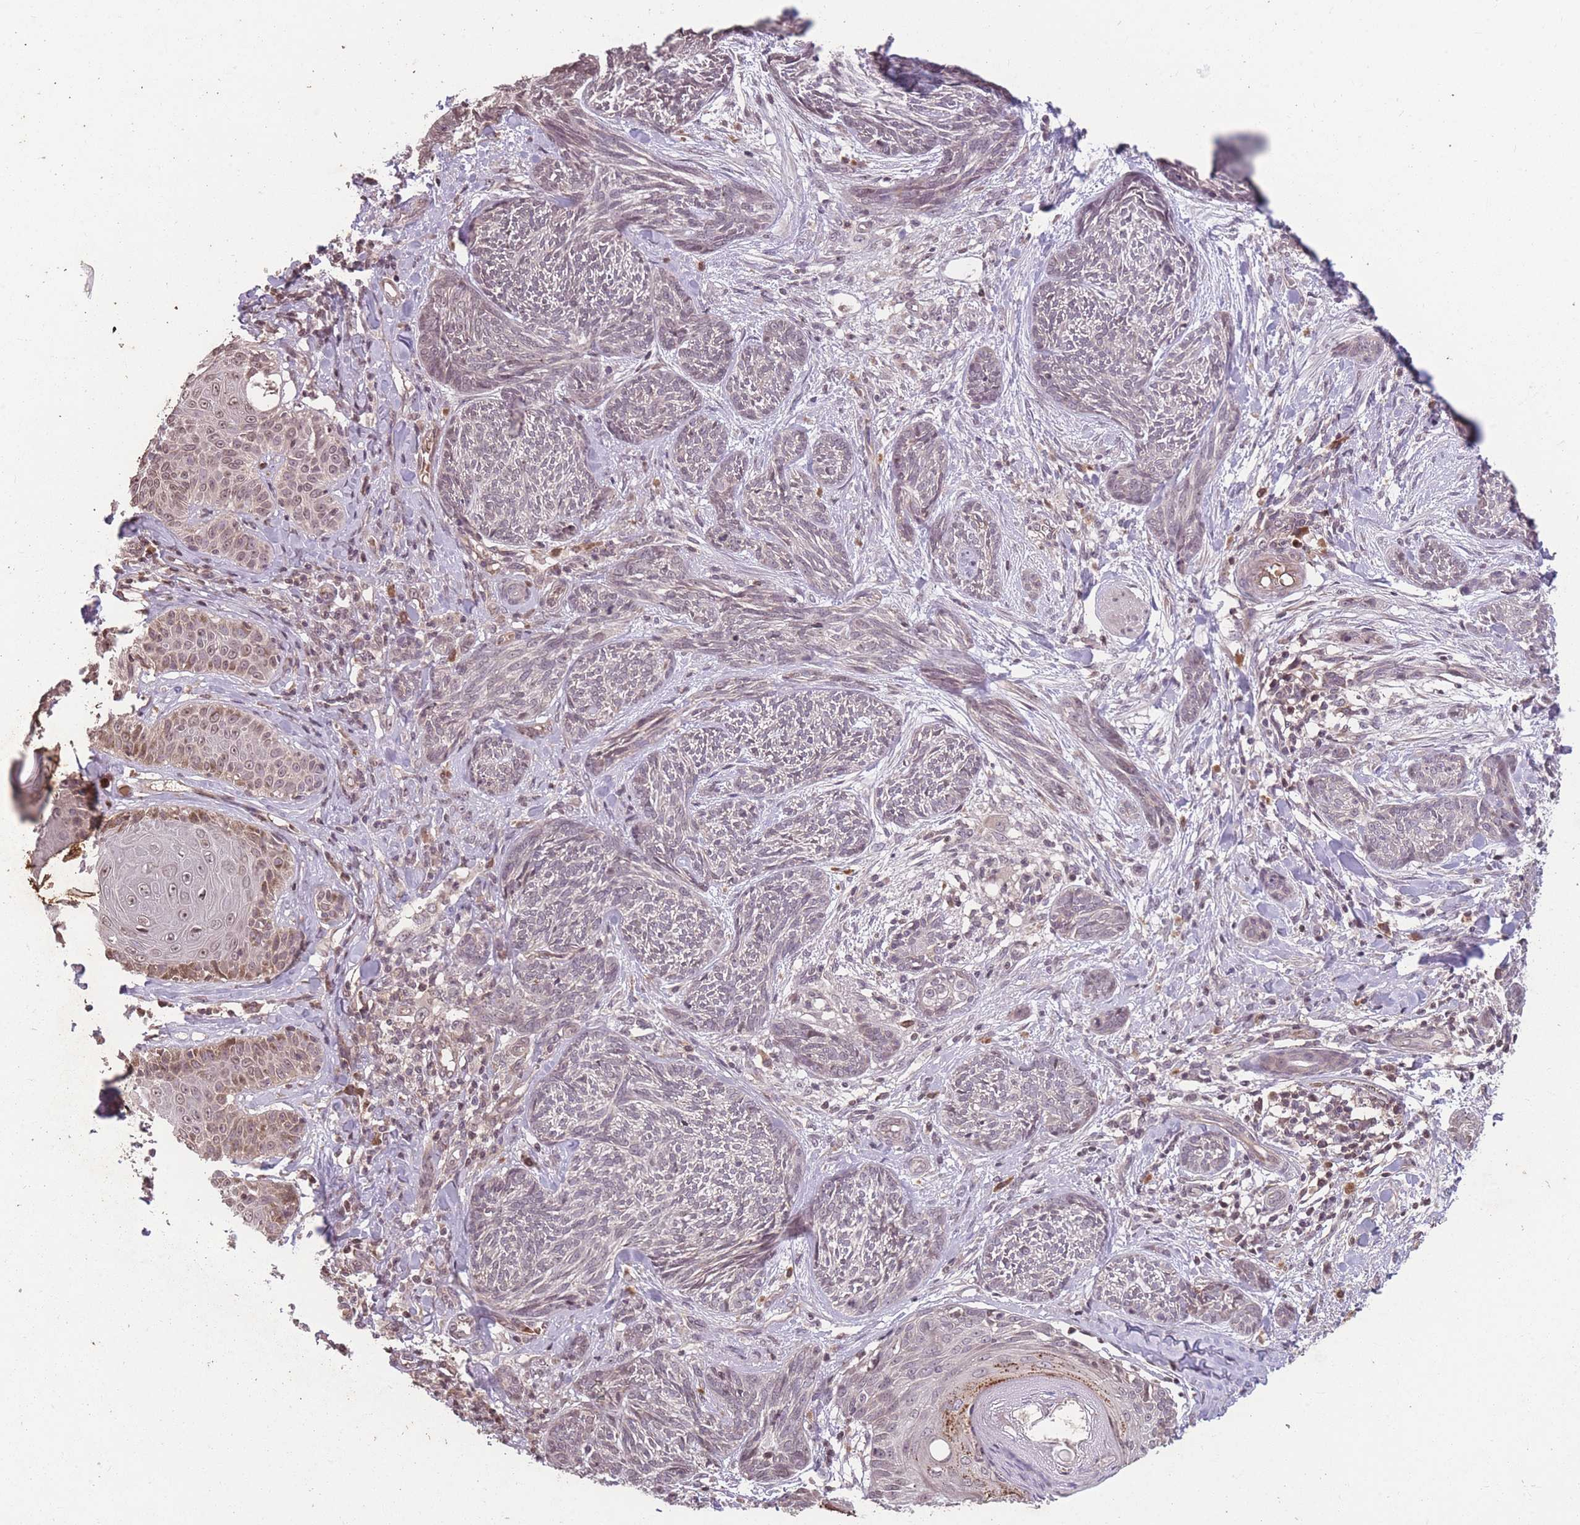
{"staining": {"intensity": "negative", "quantity": "none", "location": "none"}, "tissue": "skin cancer", "cell_type": "Tumor cells", "image_type": "cancer", "snomed": [{"axis": "morphology", "description": "Basal cell carcinoma"}, {"axis": "topography", "description": "Skin"}], "caption": "High magnification brightfield microscopy of skin cancer (basal cell carcinoma) stained with DAB (brown) and counterstained with hematoxylin (blue): tumor cells show no significant positivity.", "gene": "GGT5", "patient": {"sex": "male", "age": 73}}